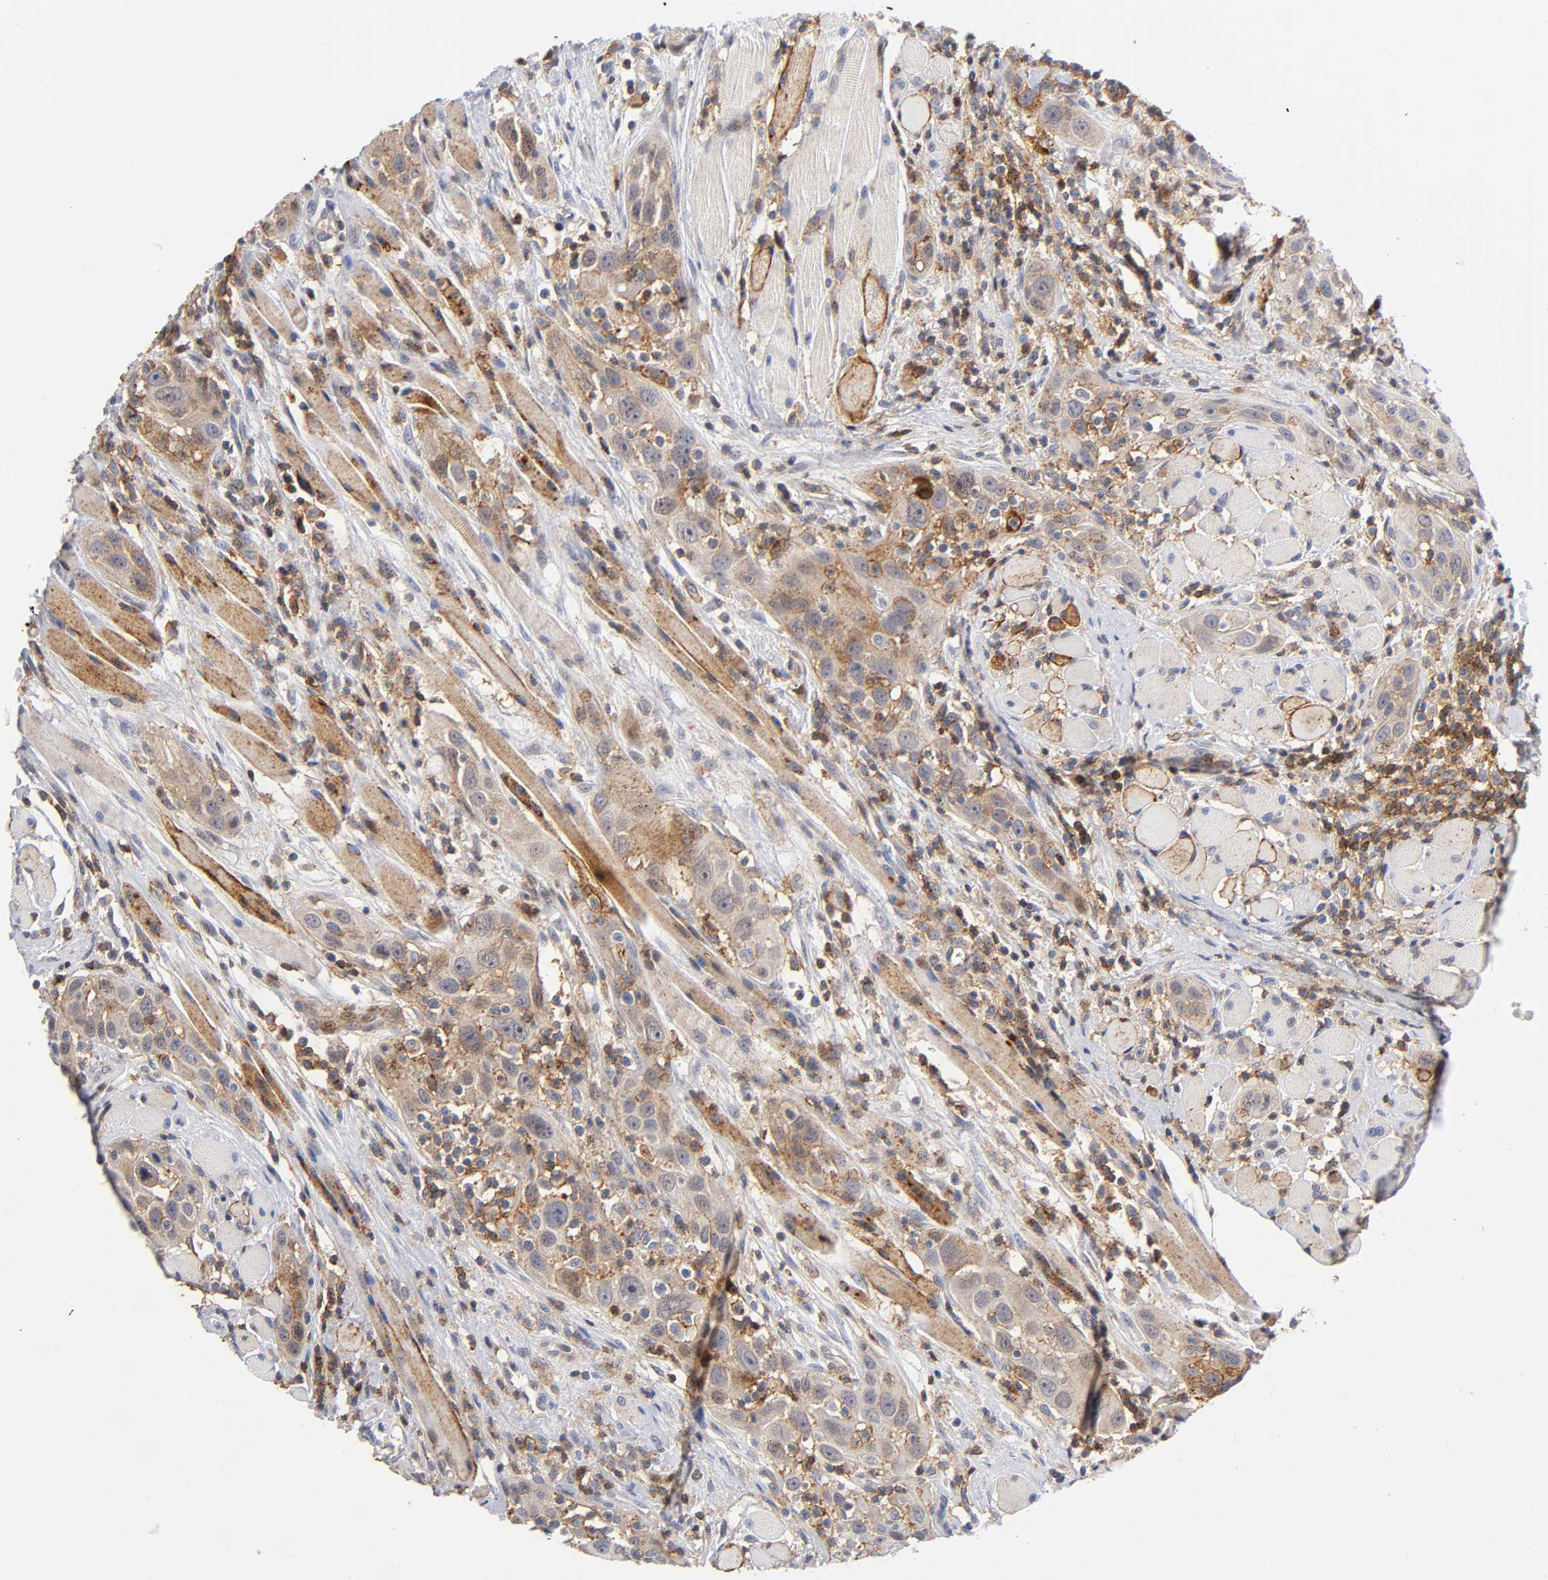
{"staining": {"intensity": "moderate", "quantity": ">75%", "location": "cytoplasmic/membranous"}, "tissue": "head and neck cancer", "cell_type": "Tumor cells", "image_type": "cancer", "snomed": [{"axis": "morphology", "description": "Squamous cell carcinoma, NOS"}, {"axis": "topography", "description": "Oral tissue"}, {"axis": "topography", "description": "Head-Neck"}], "caption": "The immunohistochemical stain shows moderate cytoplasmic/membranous staining in tumor cells of head and neck cancer (squamous cell carcinoma) tissue. The protein of interest is shown in brown color, while the nuclei are stained blue.", "gene": "ANXA7", "patient": {"sex": "female", "age": 50}}